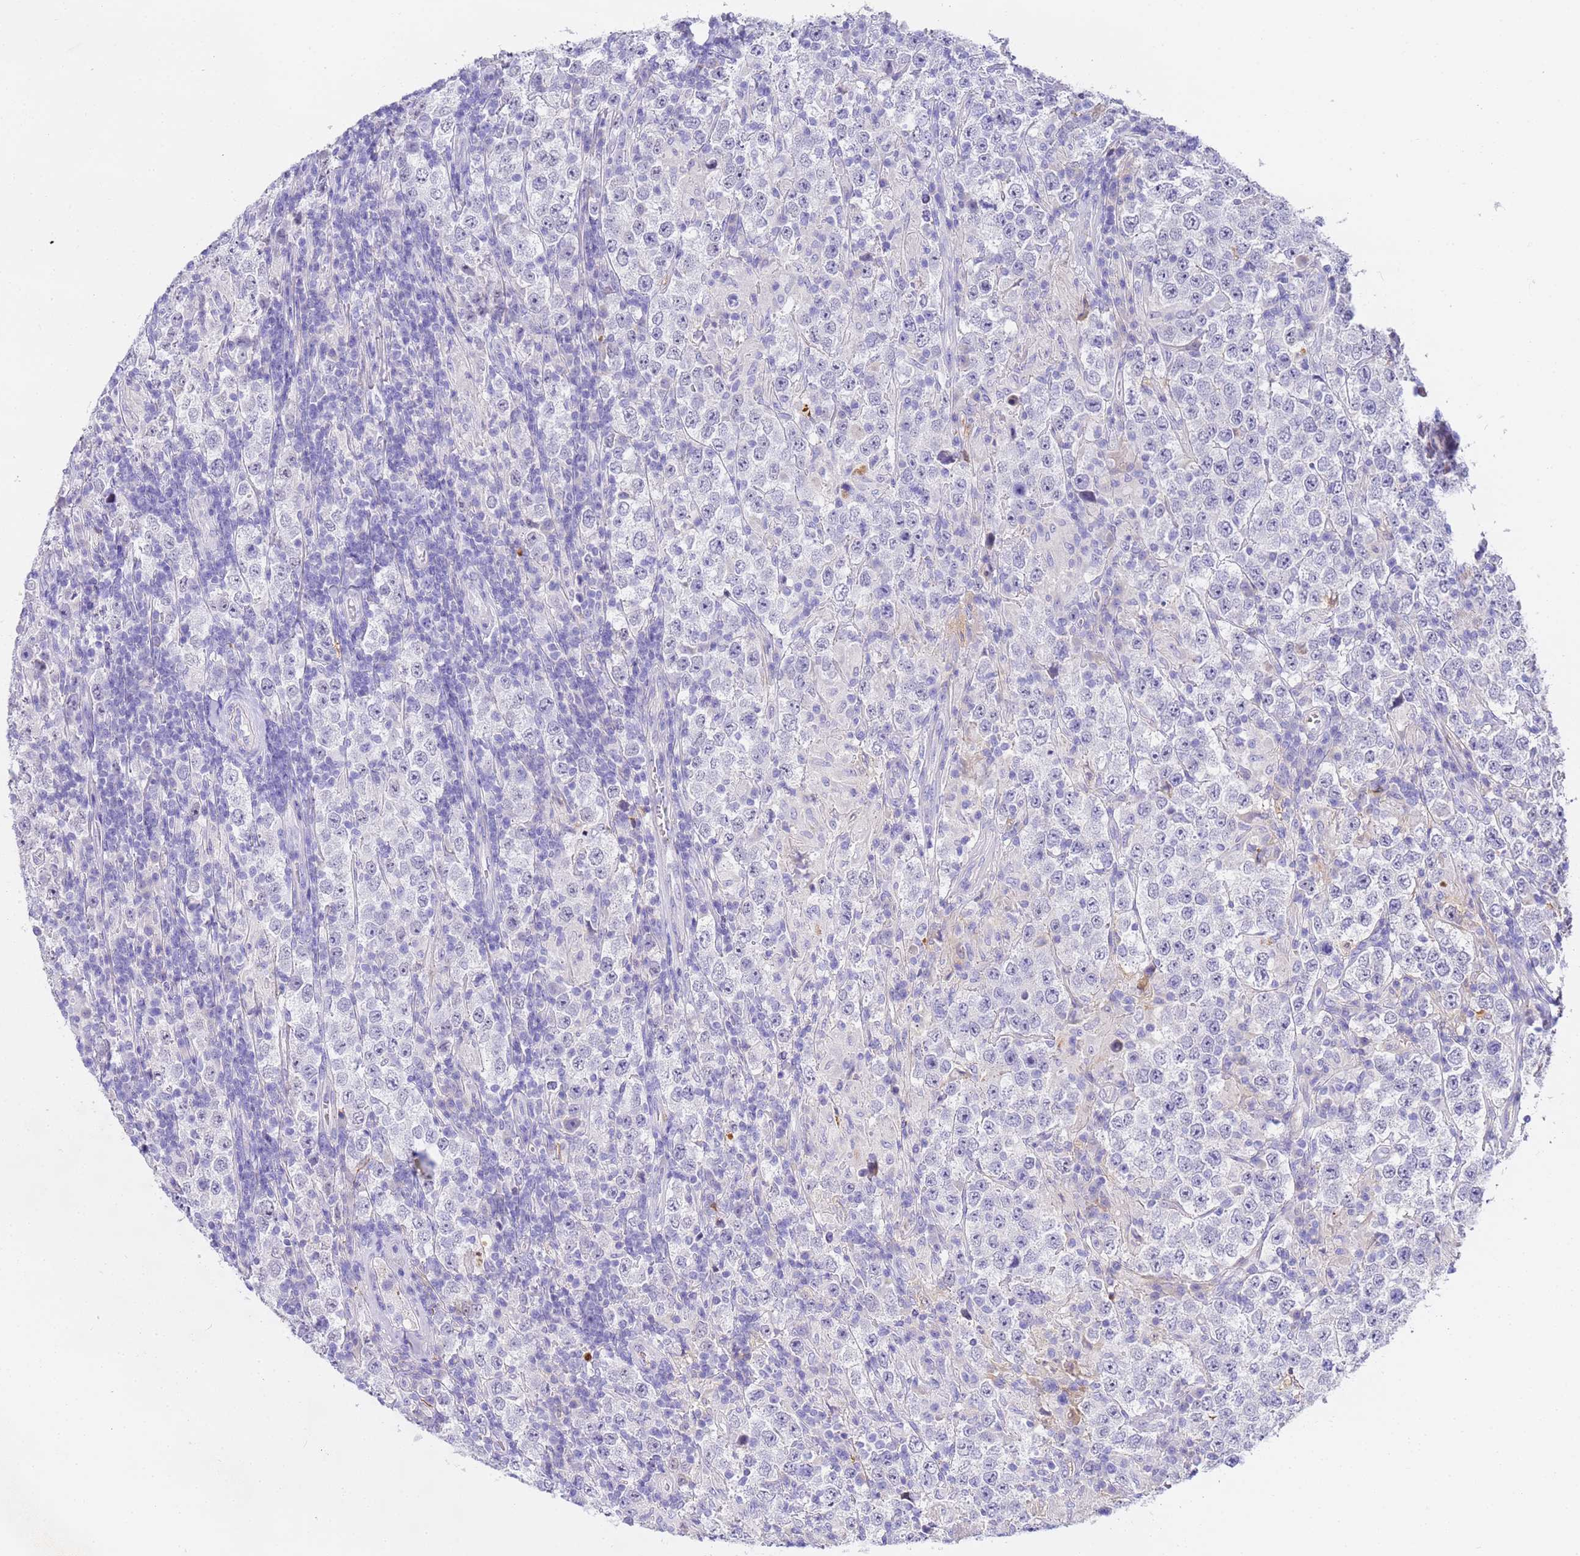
{"staining": {"intensity": "negative", "quantity": "none", "location": "none"}, "tissue": "testis cancer", "cell_type": "Tumor cells", "image_type": "cancer", "snomed": [{"axis": "morphology", "description": "Normal tissue, NOS"}, {"axis": "morphology", "description": "Urothelial carcinoma, High grade"}, {"axis": "morphology", "description": "Seminoma, NOS"}, {"axis": "morphology", "description": "Carcinoma, Embryonal, NOS"}, {"axis": "topography", "description": "Urinary bladder"}, {"axis": "topography", "description": "Testis"}], "caption": "The micrograph demonstrates no staining of tumor cells in testis cancer.", "gene": "CFHR2", "patient": {"sex": "male", "age": 41}}